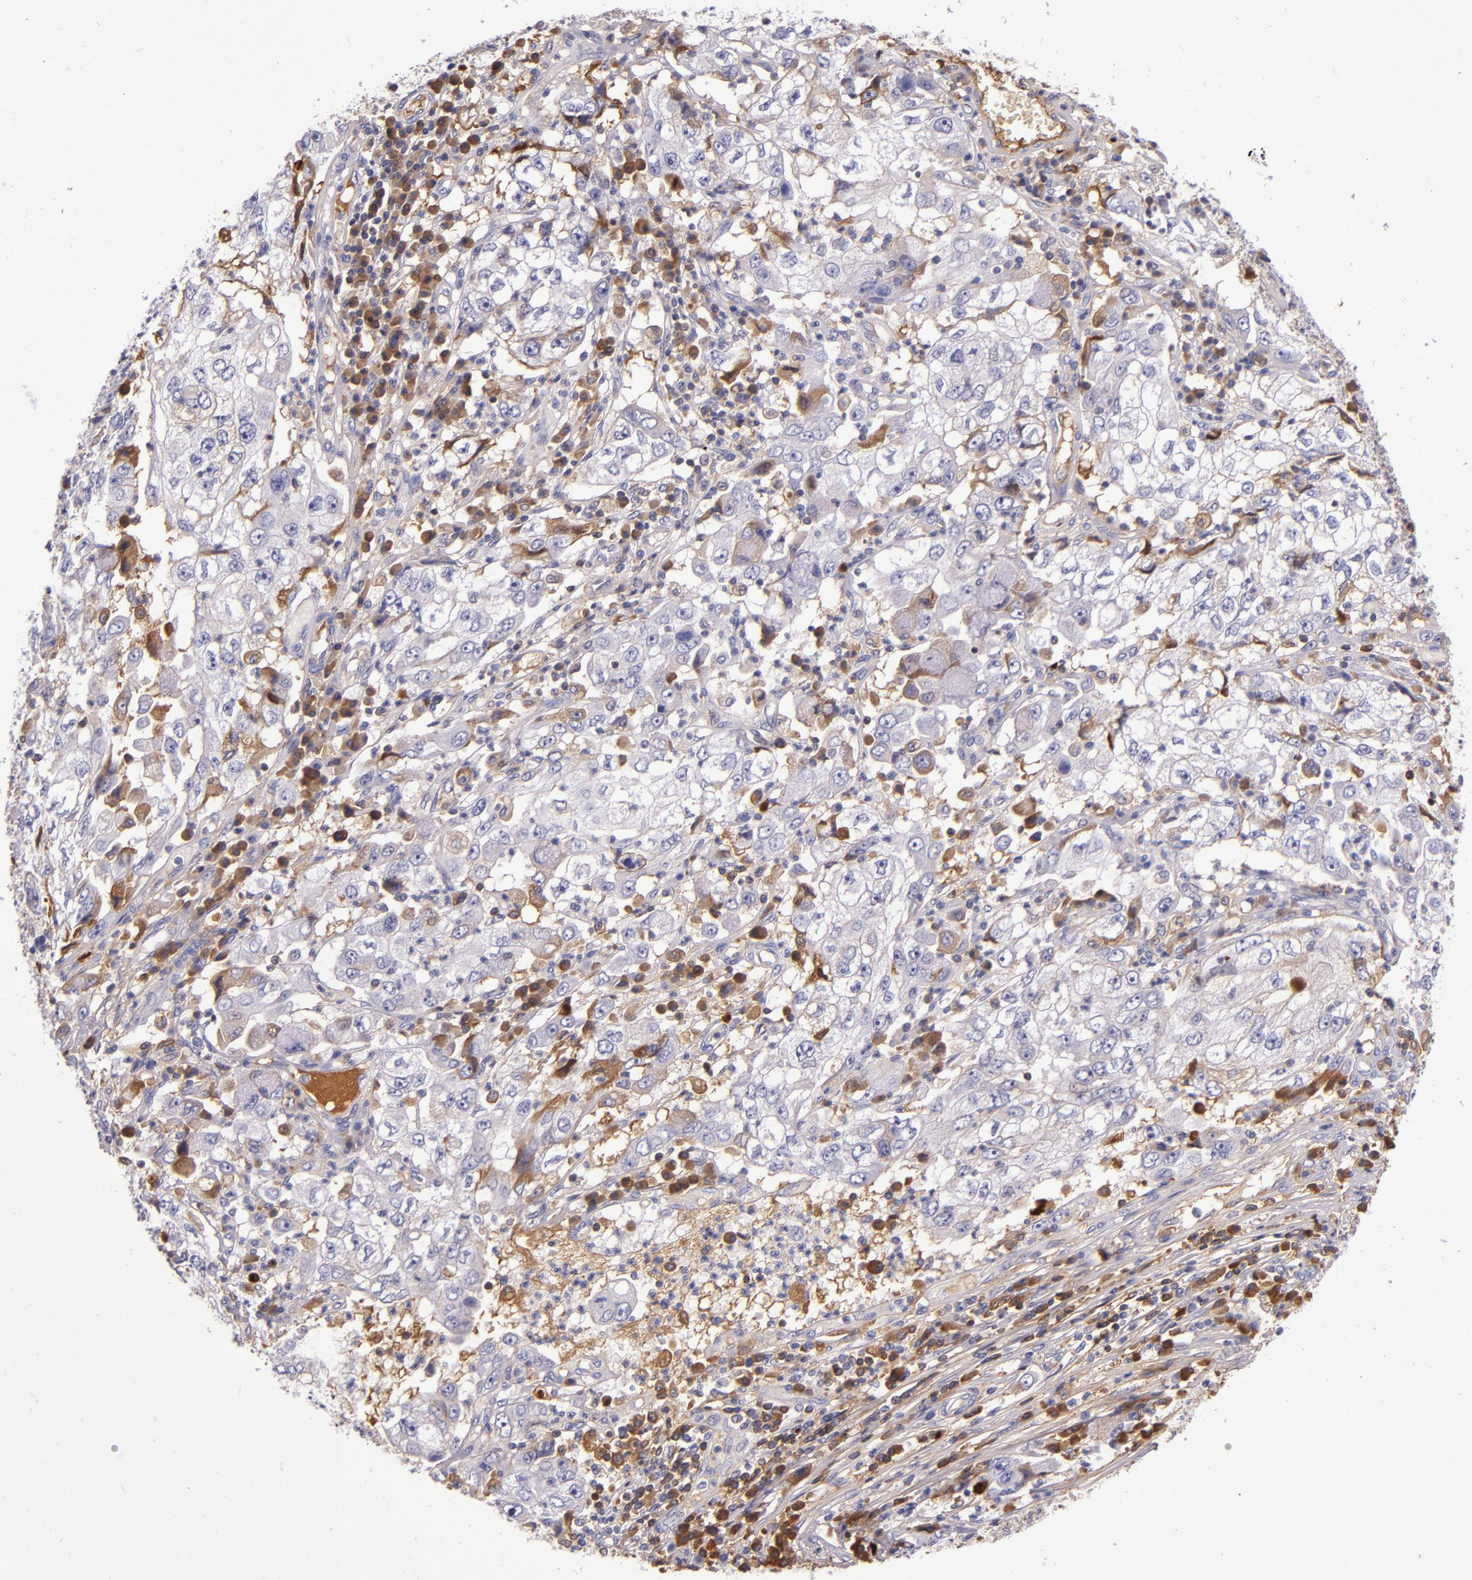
{"staining": {"intensity": "weak", "quantity": "<25%", "location": "cytoplasmic/membranous"}, "tissue": "cervical cancer", "cell_type": "Tumor cells", "image_type": "cancer", "snomed": [{"axis": "morphology", "description": "Squamous cell carcinoma, NOS"}, {"axis": "topography", "description": "Cervix"}], "caption": "Image shows no protein expression in tumor cells of squamous cell carcinoma (cervical) tissue. The staining was performed using DAB to visualize the protein expression in brown, while the nuclei were stained in blue with hematoxylin (Magnification: 20x).", "gene": "CLEC3B", "patient": {"sex": "female", "age": 36}}